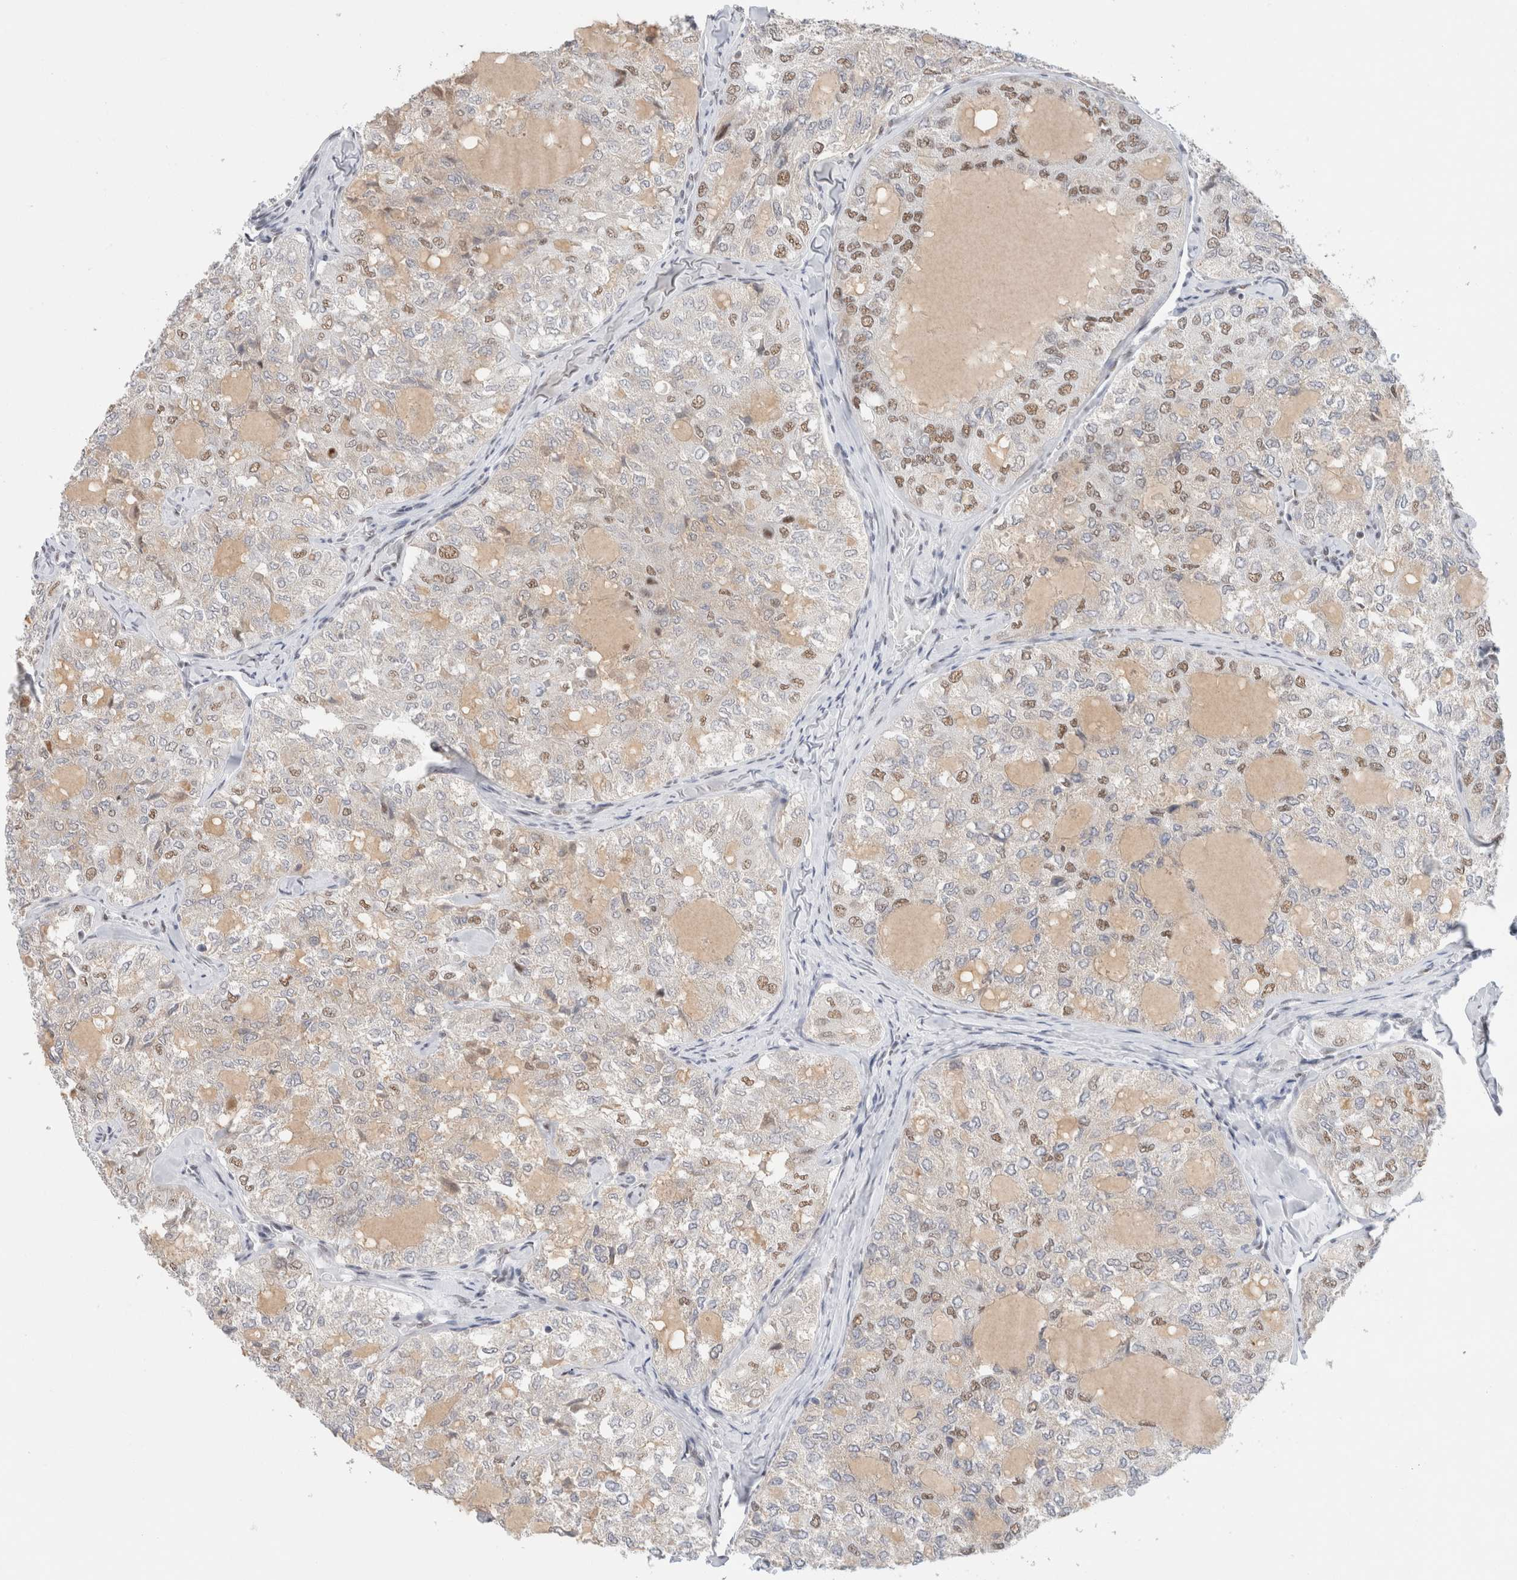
{"staining": {"intensity": "moderate", "quantity": "25%-75%", "location": "nuclear"}, "tissue": "thyroid cancer", "cell_type": "Tumor cells", "image_type": "cancer", "snomed": [{"axis": "morphology", "description": "Follicular adenoma carcinoma, NOS"}, {"axis": "topography", "description": "Thyroid gland"}], "caption": "This is a photomicrograph of IHC staining of thyroid follicular adenoma carcinoma, which shows moderate staining in the nuclear of tumor cells.", "gene": "COPS7A", "patient": {"sex": "male", "age": 75}}